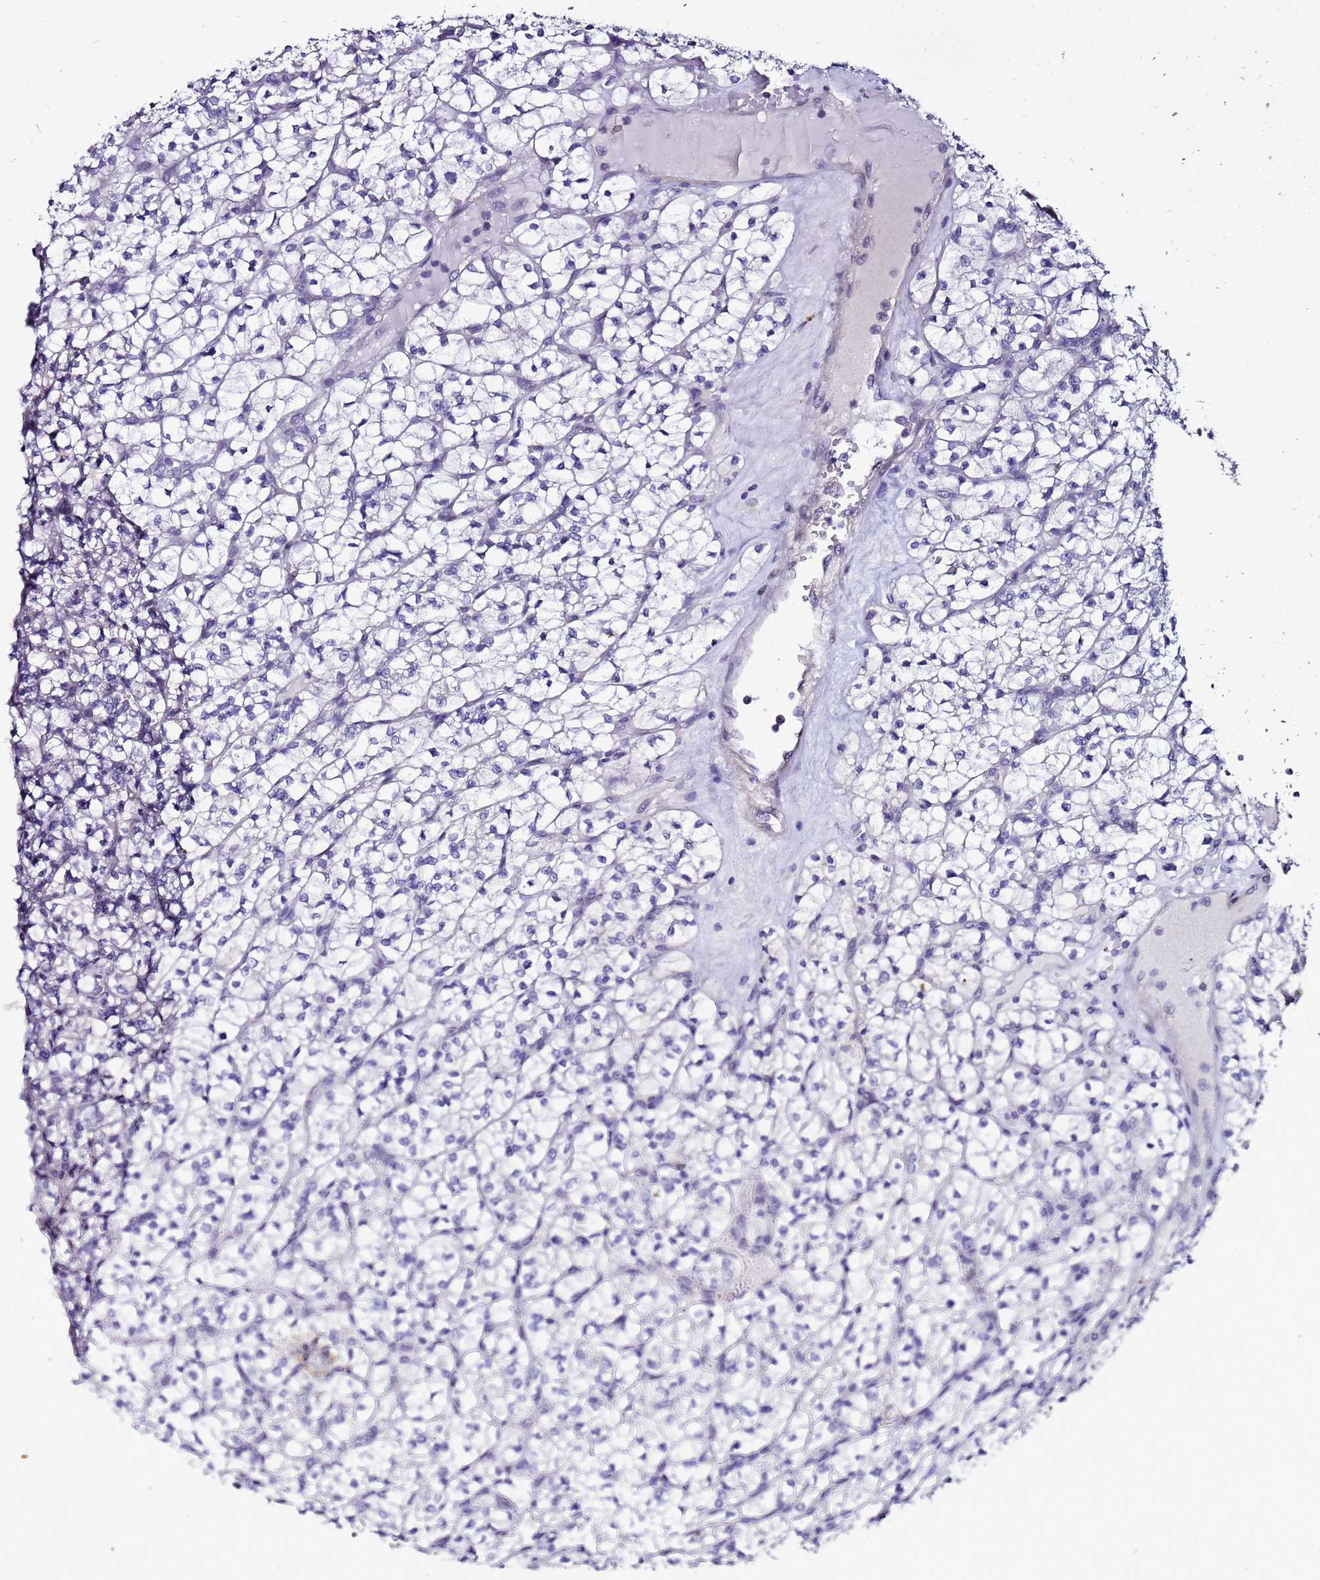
{"staining": {"intensity": "negative", "quantity": "none", "location": "none"}, "tissue": "renal cancer", "cell_type": "Tumor cells", "image_type": "cancer", "snomed": [{"axis": "morphology", "description": "Adenocarcinoma, NOS"}, {"axis": "topography", "description": "Kidney"}], "caption": "Renal cancer (adenocarcinoma) was stained to show a protein in brown. There is no significant positivity in tumor cells.", "gene": "FAM166B", "patient": {"sex": "female", "age": 64}}